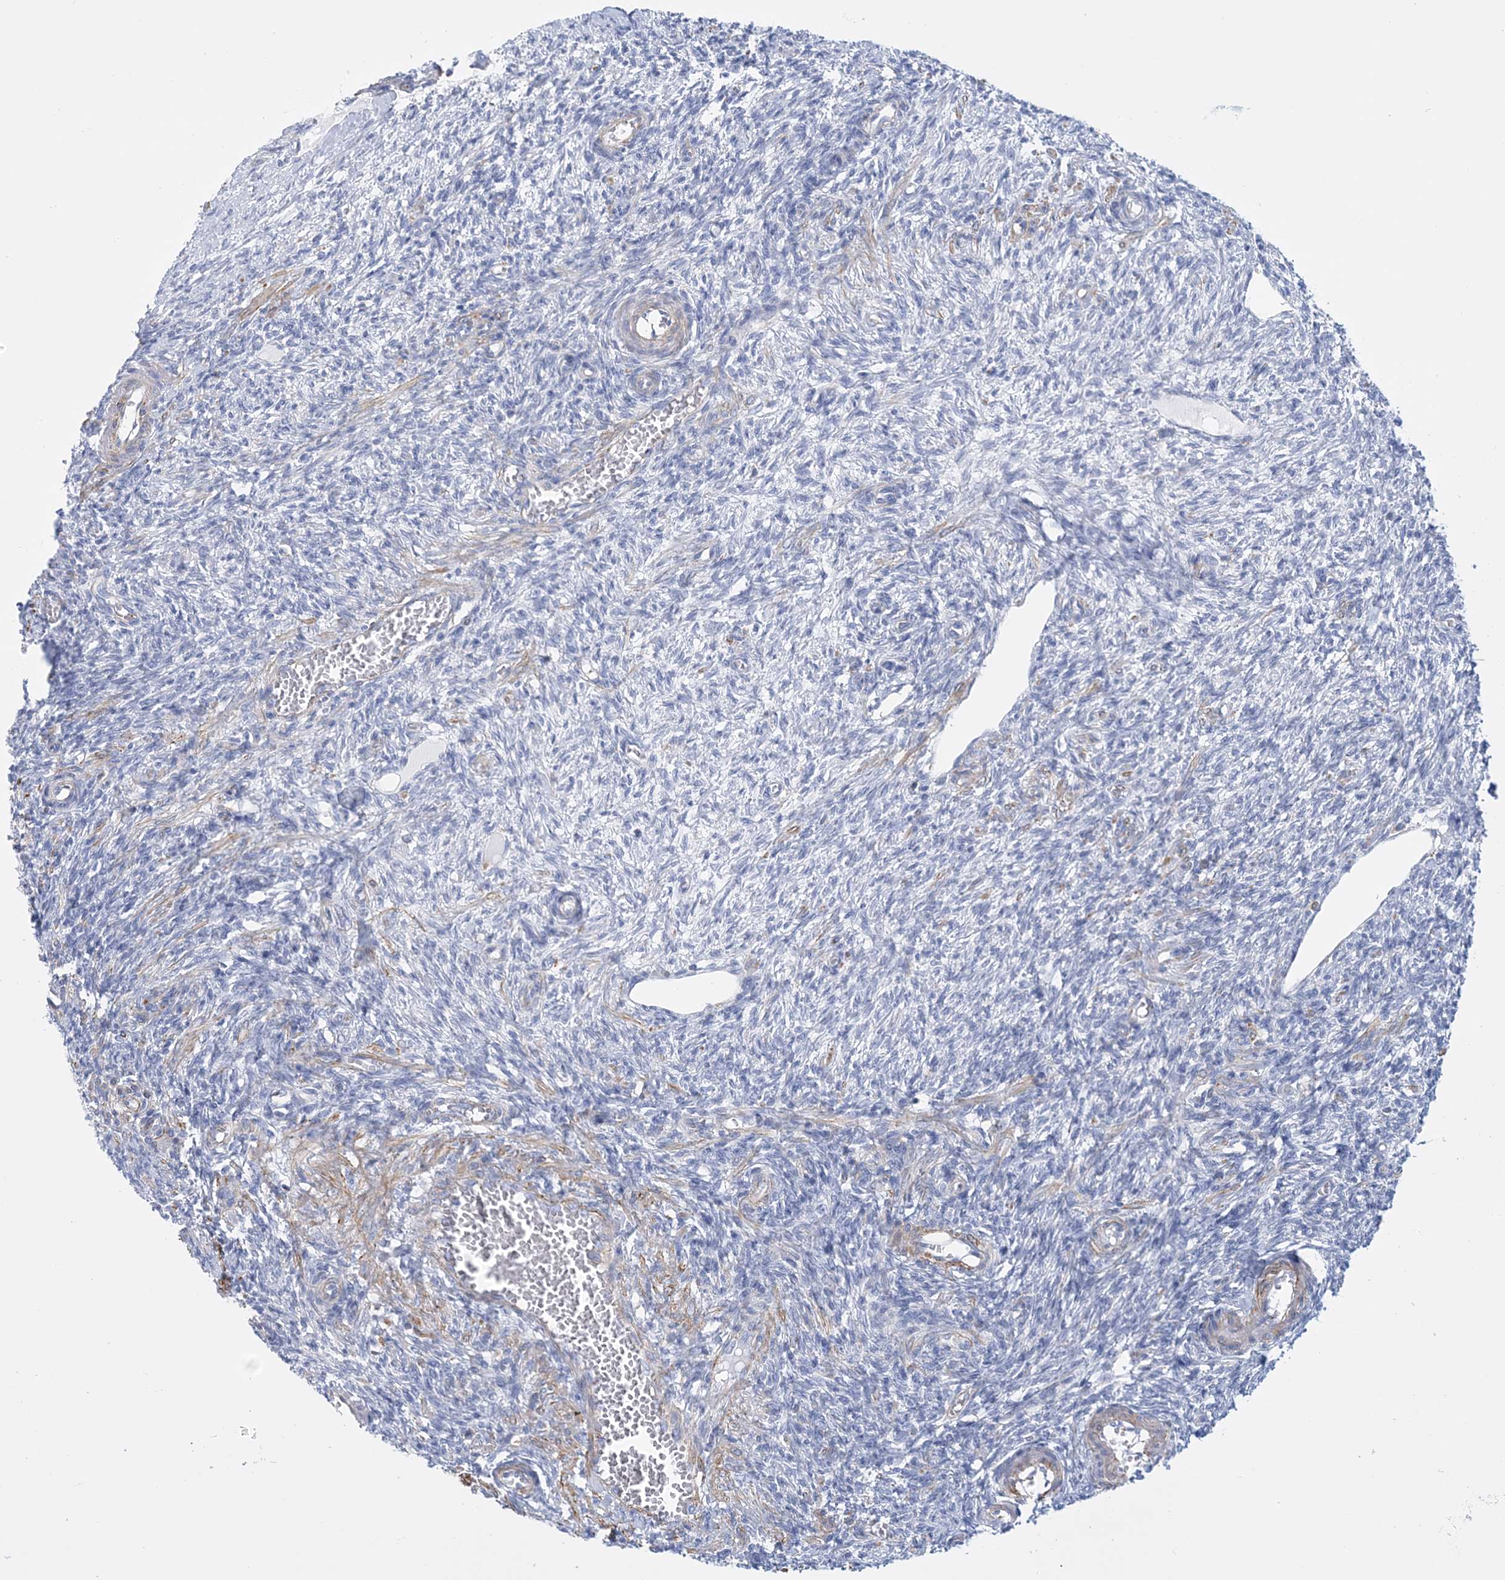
{"staining": {"intensity": "negative", "quantity": "none", "location": "none"}, "tissue": "ovary", "cell_type": "Ovarian stroma cells", "image_type": "normal", "snomed": [{"axis": "morphology", "description": "Normal tissue, NOS"}, {"axis": "topography", "description": "Ovary"}], "caption": "IHC image of unremarkable ovary: ovary stained with DAB demonstrates no significant protein expression in ovarian stroma cells.", "gene": "C11orf21", "patient": {"sex": "female", "age": 27}}